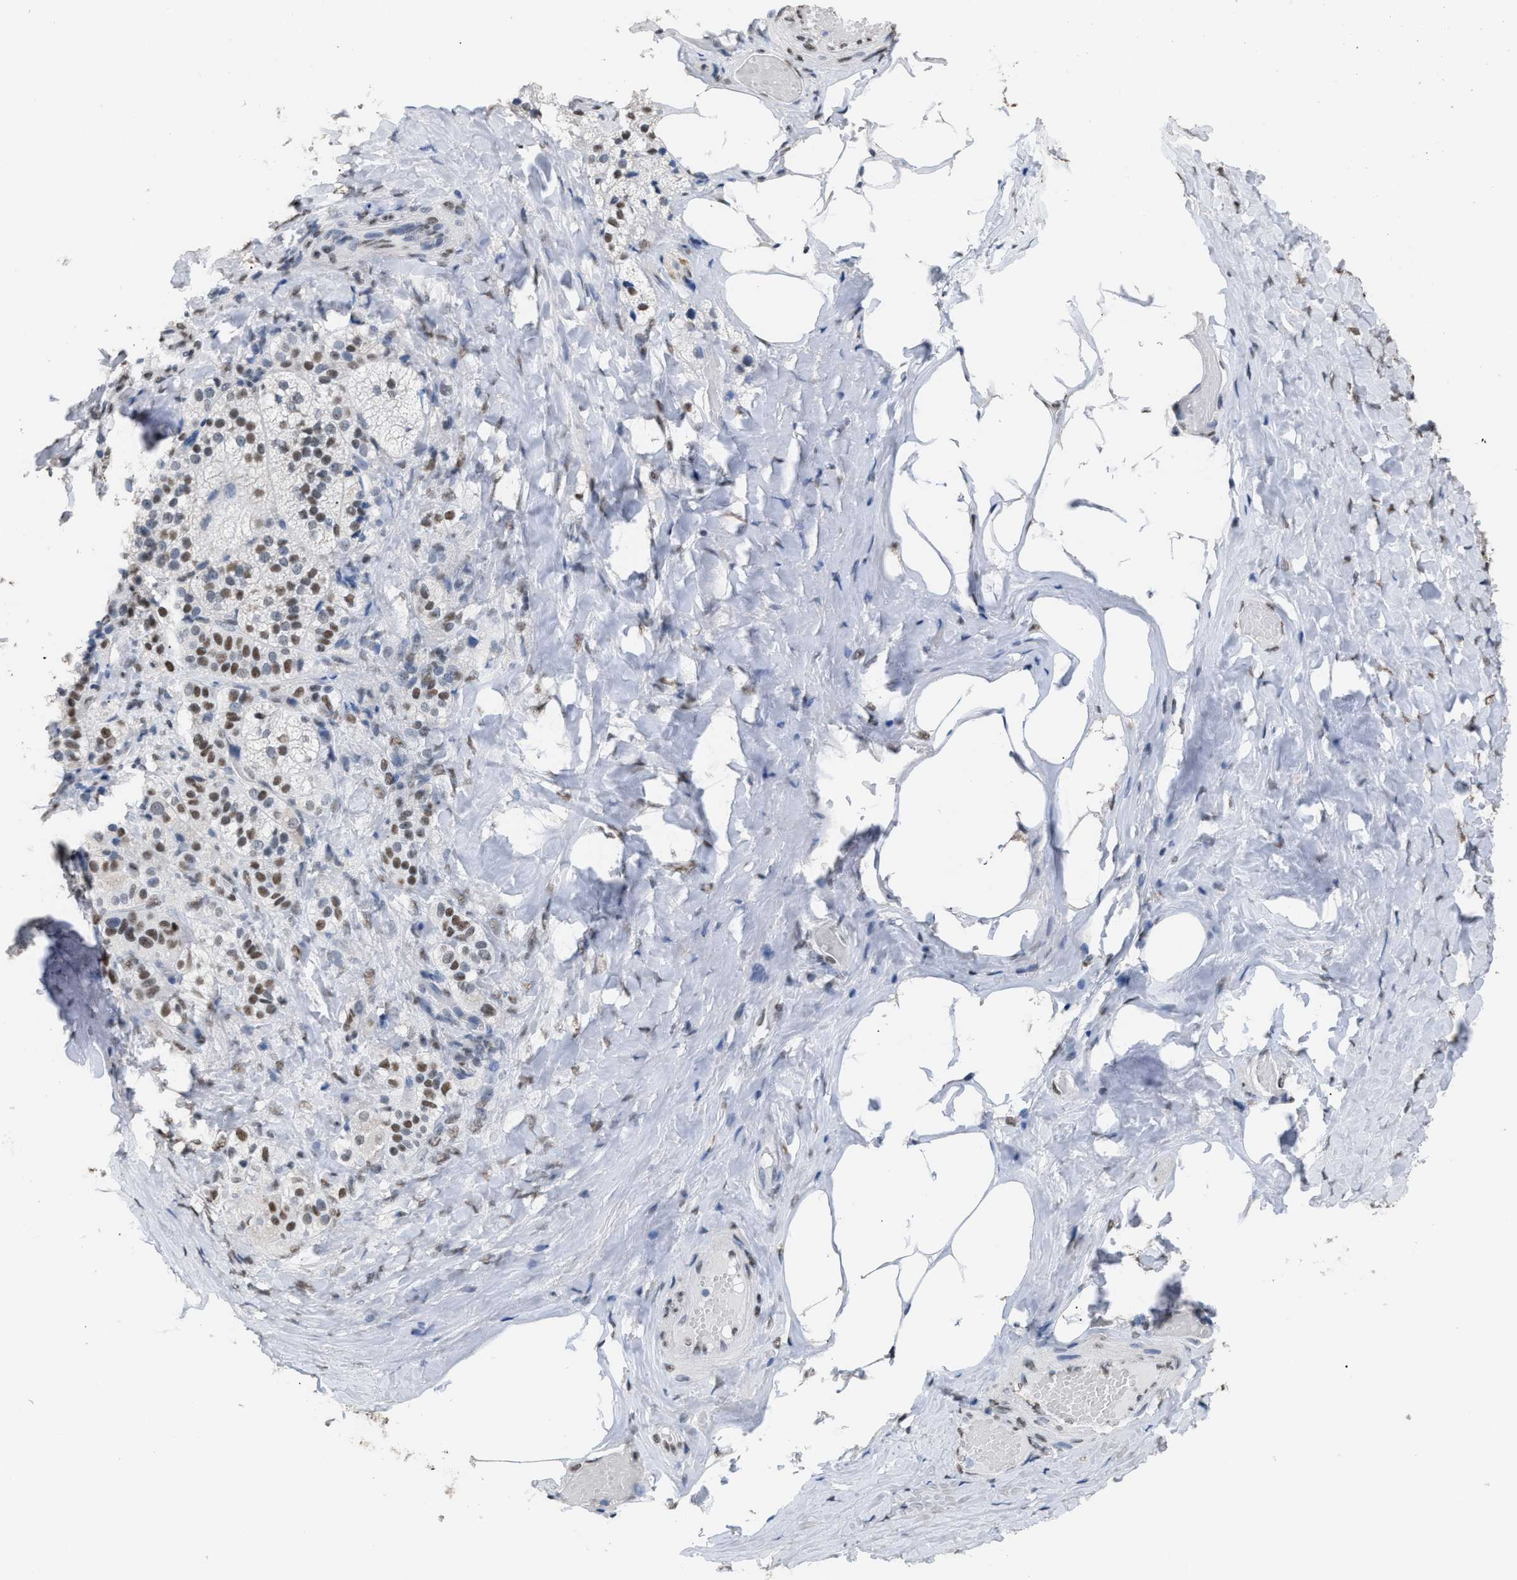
{"staining": {"intensity": "moderate", "quantity": ">75%", "location": "nuclear"}, "tissue": "adrenal gland", "cell_type": "Glandular cells", "image_type": "normal", "snomed": [{"axis": "morphology", "description": "Normal tissue, NOS"}, {"axis": "topography", "description": "Adrenal gland"}], "caption": "Glandular cells exhibit moderate nuclear expression in approximately >75% of cells in benign adrenal gland.", "gene": "CCAR2", "patient": {"sex": "female", "age": 59}}